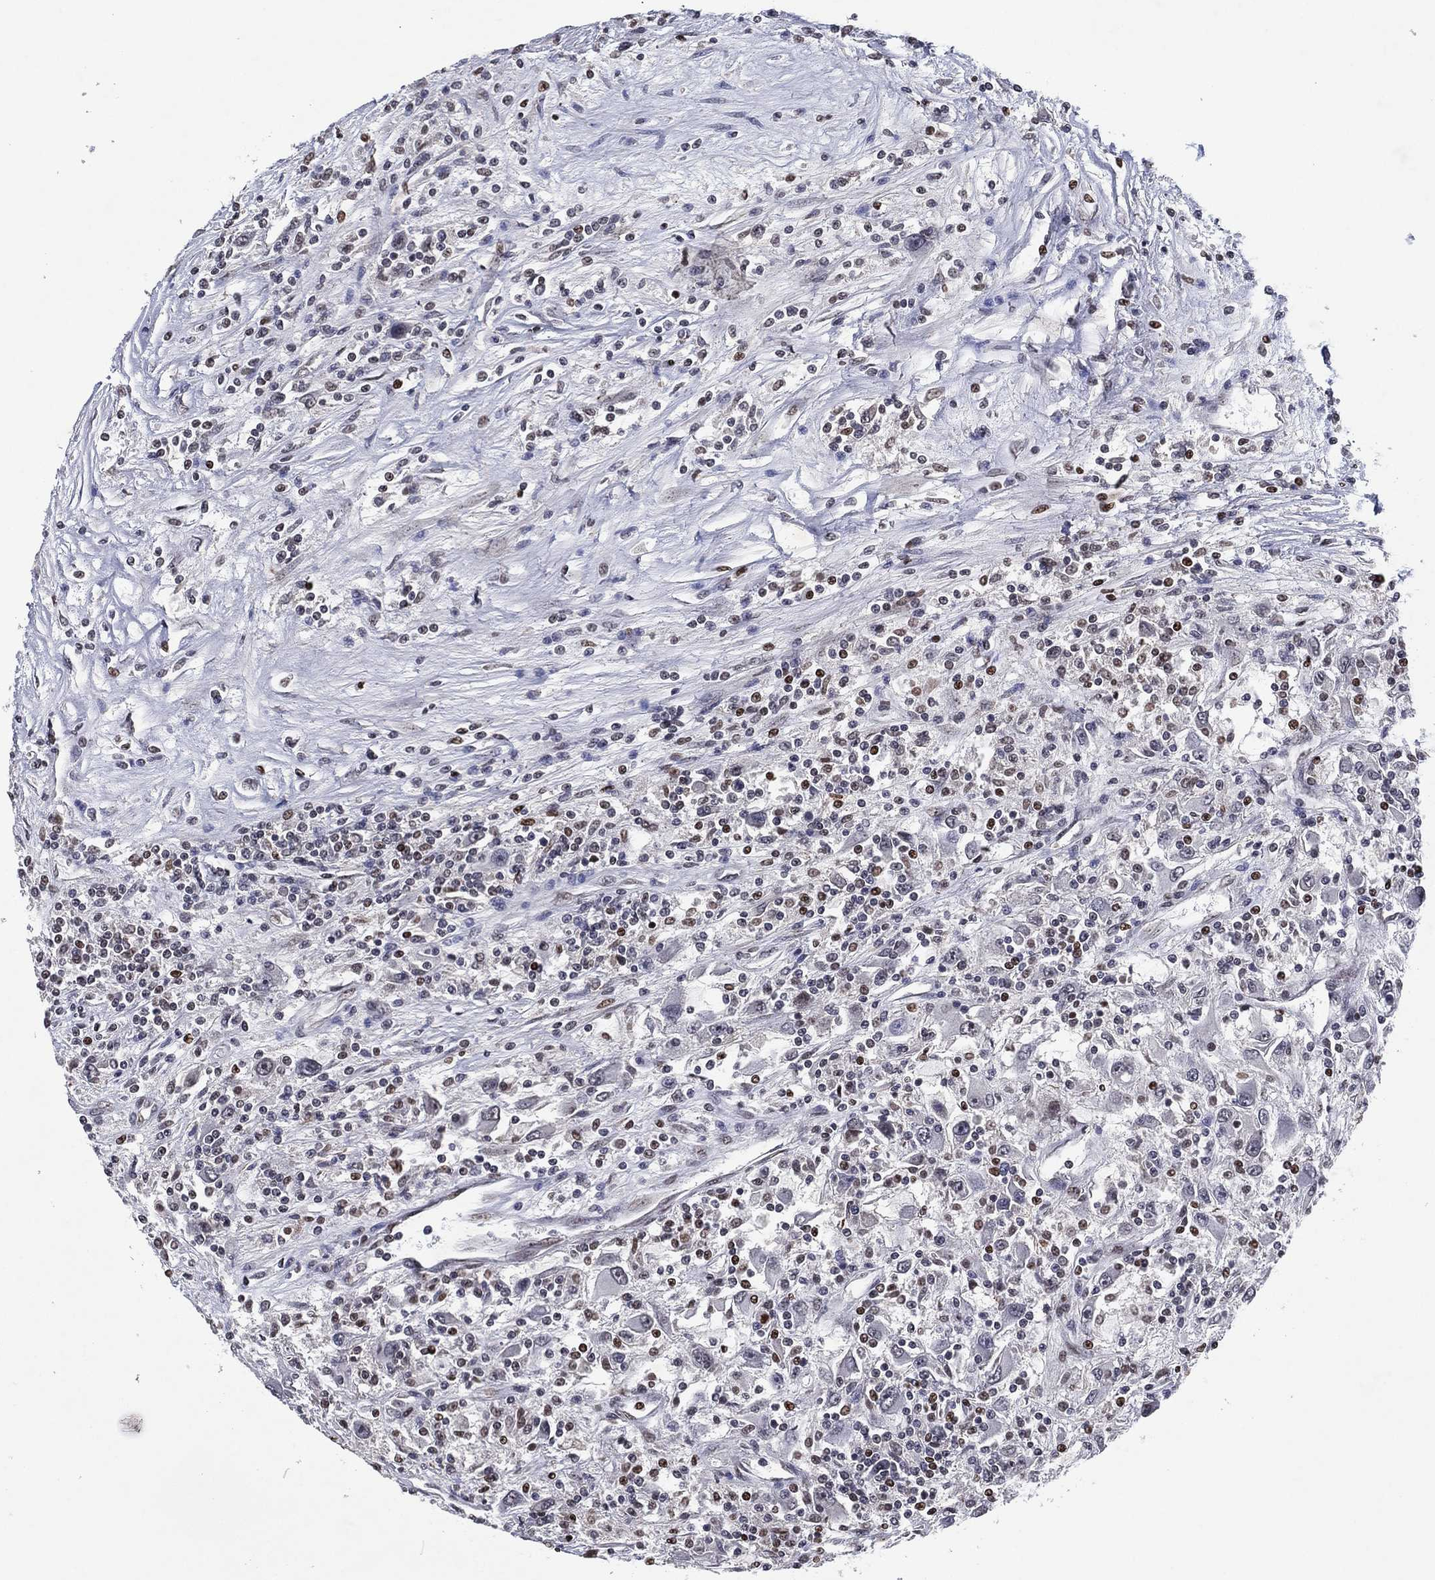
{"staining": {"intensity": "negative", "quantity": "none", "location": "none"}, "tissue": "renal cancer", "cell_type": "Tumor cells", "image_type": "cancer", "snomed": [{"axis": "morphology", "description": "Adenocarcinoma, NOS"}, {"axis": "topography", "description": "Kidney"}], "caption": "This is a histopathology image of immunohistochemistry staining of renal cancer, which shows no positivity in tumor cells.", "gene": "ZBTB42", "patient": {"sex": "female", "age": 67}}